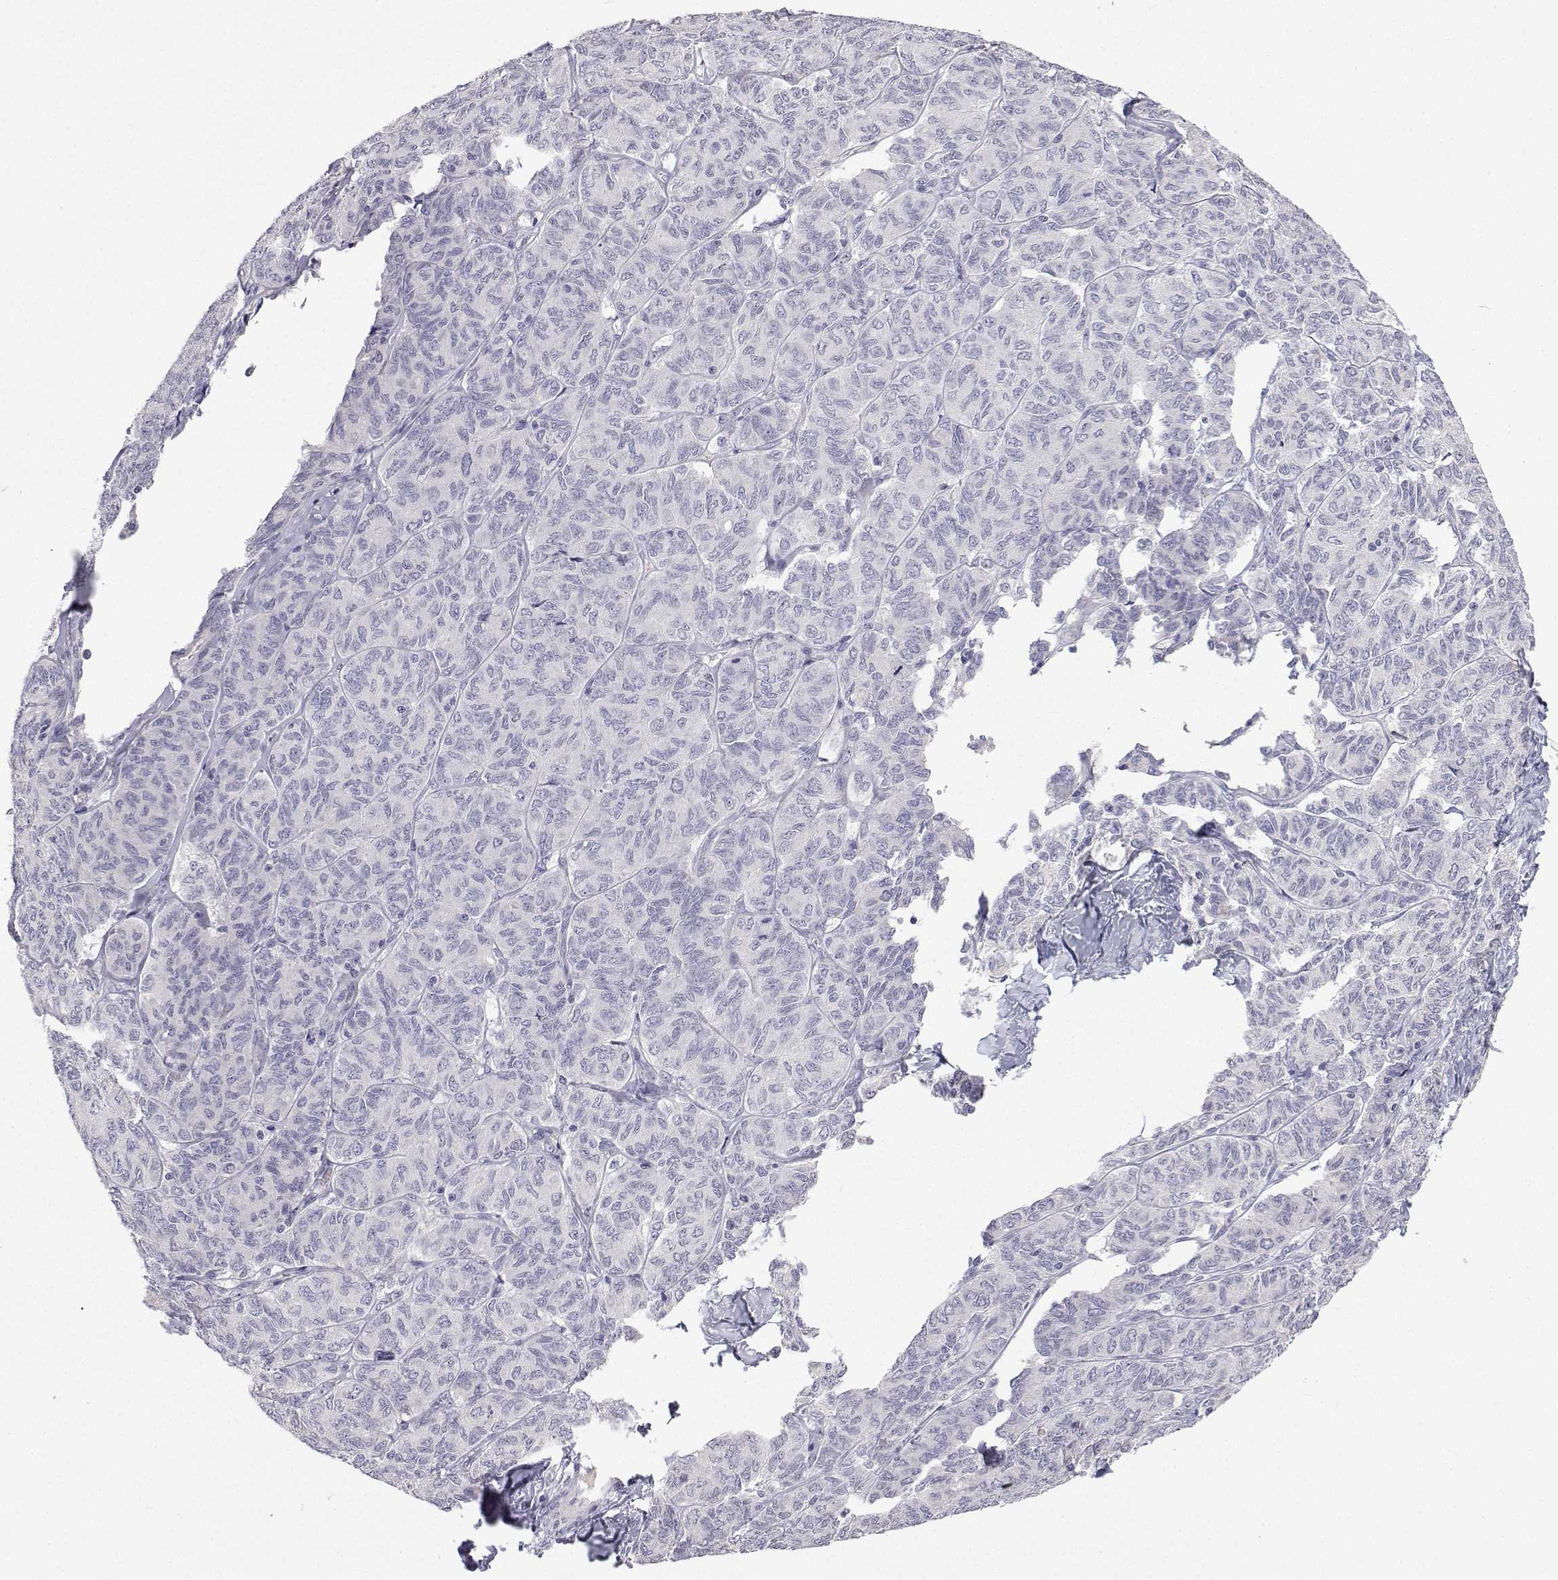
{"staining": {"intensity": "negative", "quantity": "none", "location": "none"}, "tissue": "ovarian cancer", "cell_type": "Tumor cells", "image_type": "cancer", "snomed": [{"axis": "morphology", "description": "Carcinoma, endometroid"}, {"axis": "topography", "description": "Ovary"}], "caption": "This is a micrograph of immunohistochemistry staining of ovarian endometroid carcinoma, which shows no staining in tumor cells.", "gene": "ANKRD65", "patient": {"sex": "female", "age": 80}}